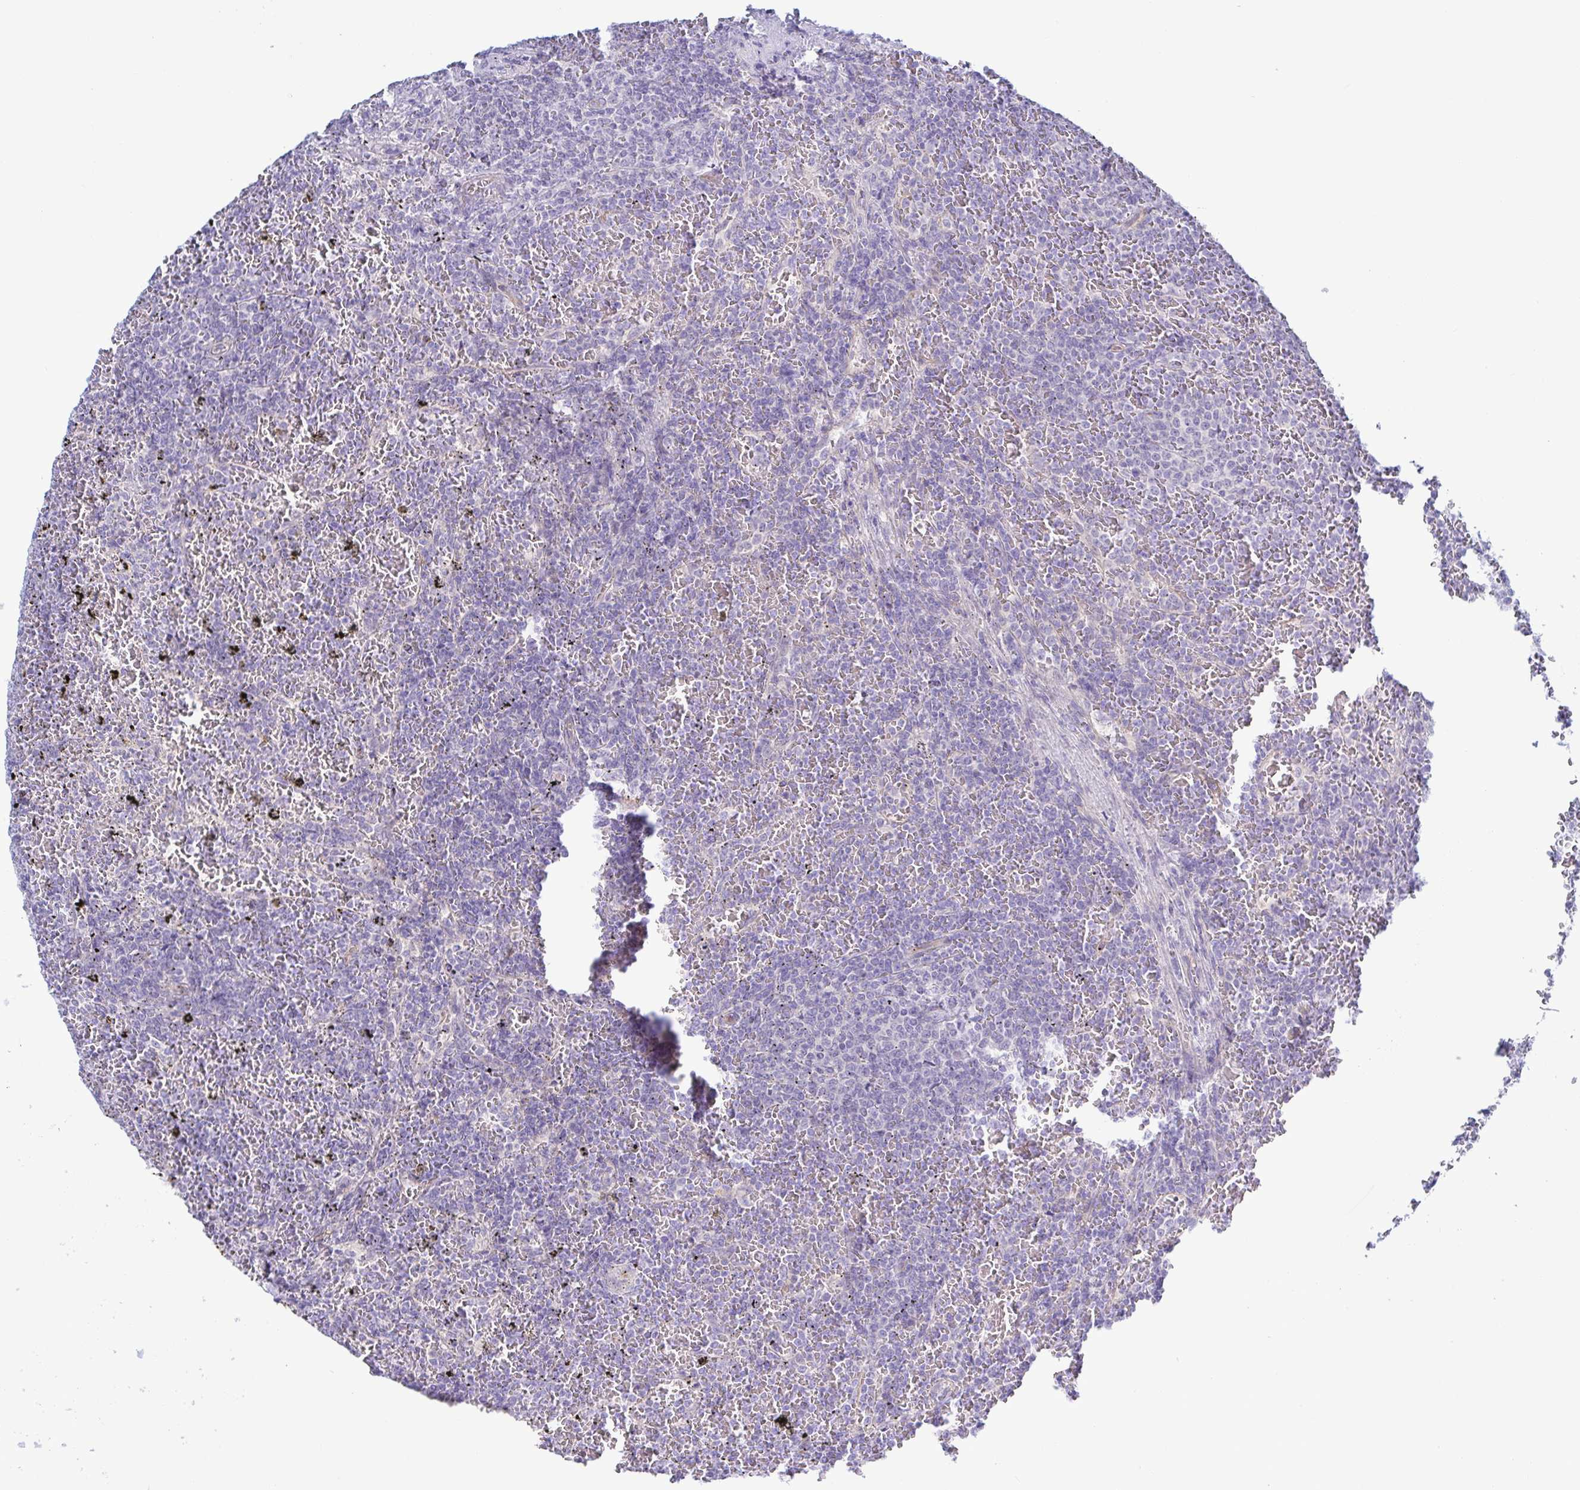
{"staining": {"intensity": "negative", "quantity": "none", "location": "none"}, "tissue": "lymphoma", "cell_type": "Tumor cells", "image_type": "cancer", "snomed": [{"axis": "morphology", "description": "Malignant lymphoma, non-Hodgkin's type, Low grade"}, {"axis": "topography", "description": "Spleen"}], "caption": "Tumor cells show no significant staining in malignant lymphoma, non-Hodgkin's type (low-grade).", "gene": "TNNI2", "patient": {"sex": "female", "age": 77}}